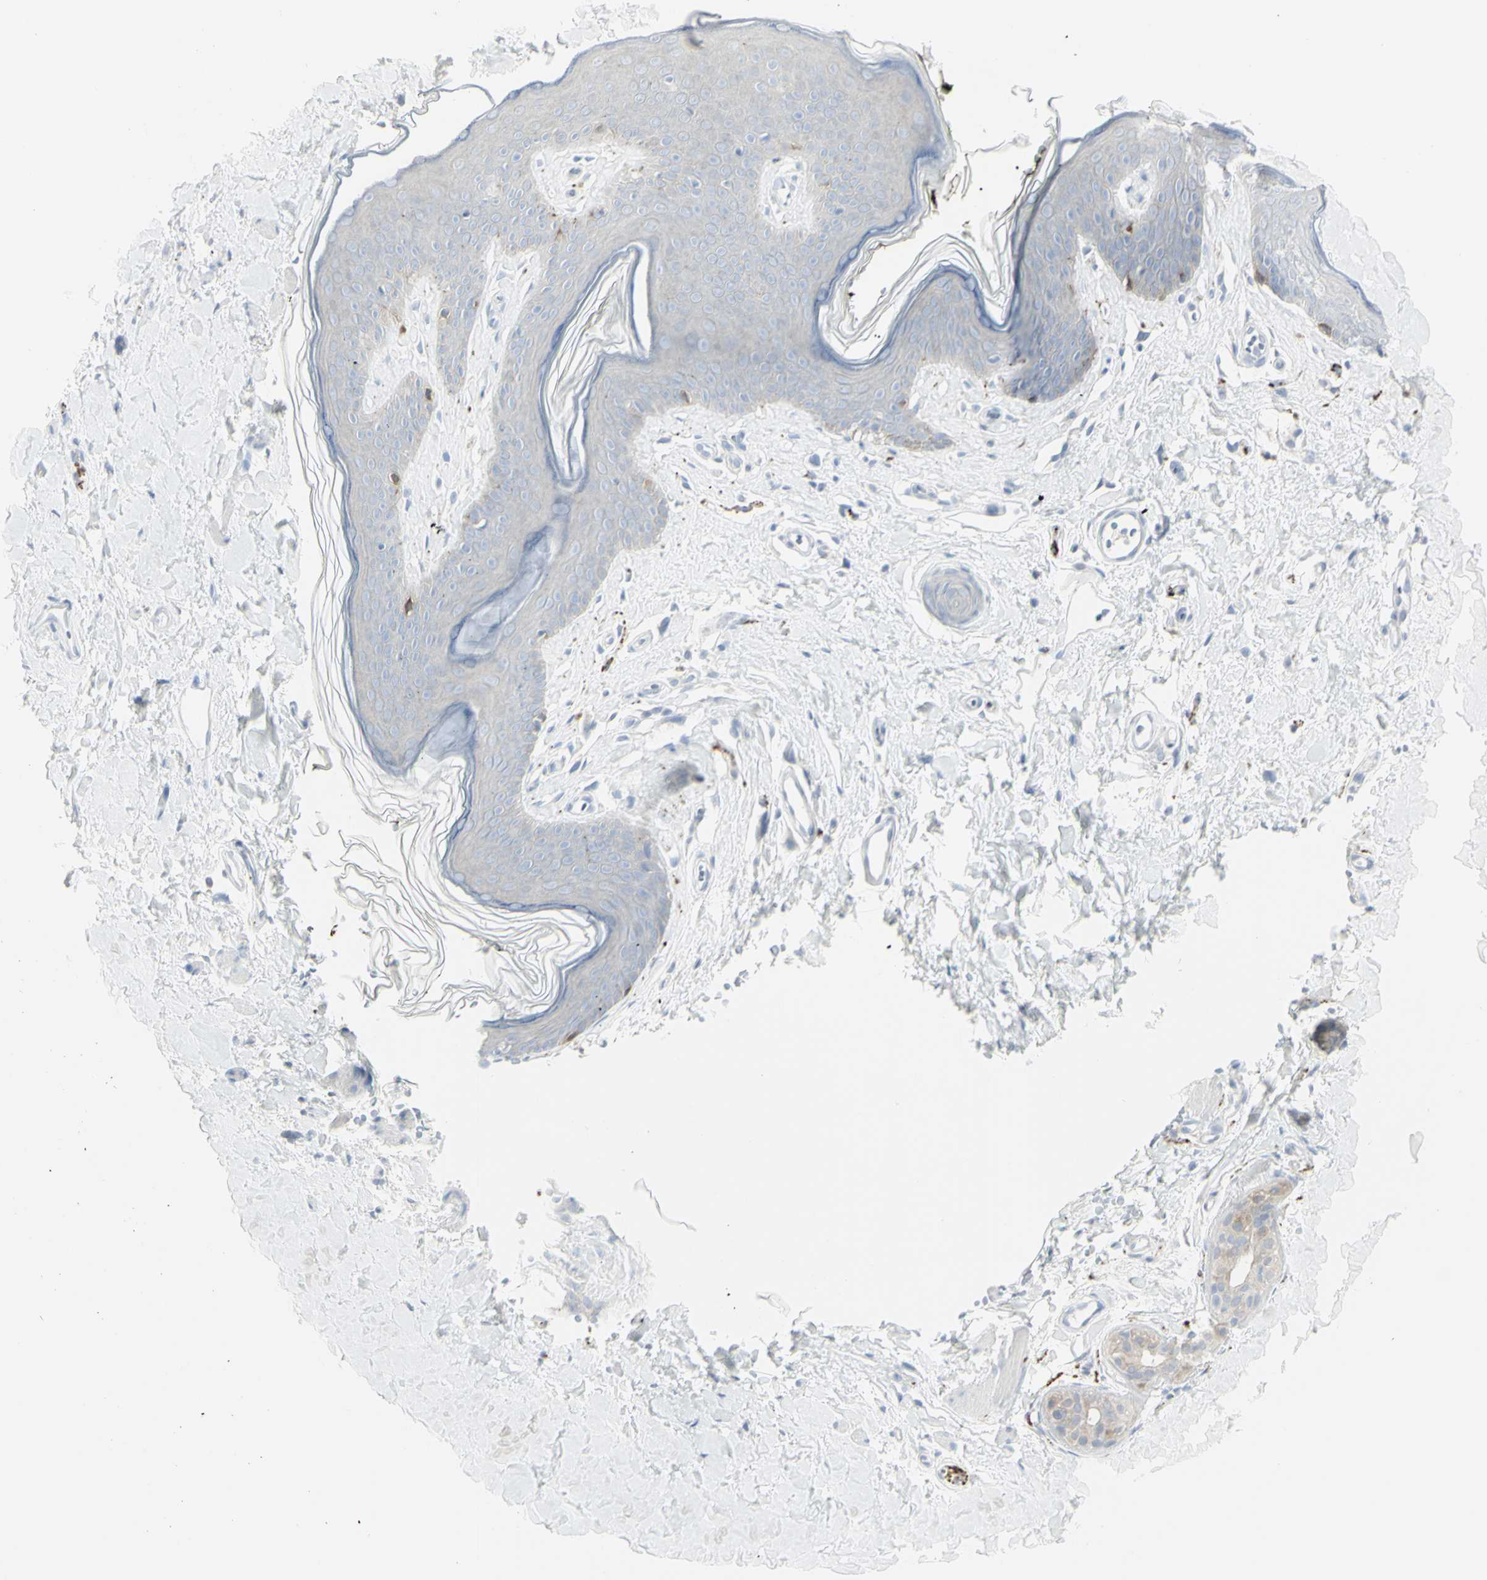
{"staining": {"intensity": "negative", "quantity": "none", "location": "none"}, "tissue": "skin", "cell_type": "Epidermal cells", "image_type": "normal", "snomed": [{"axis": "morphology", "description": "Normal tissue, NOS"}, {"axis": "morphology", "description": "Inflammation, NOS"}, {"axis": "topography", "description": "Vulva"}], "caption": "The image reveals no staining of epidermal cells in unremarkable skin.", "gene": "ENSG00000198211", "patient": {"sex": "female", "age": 84}}